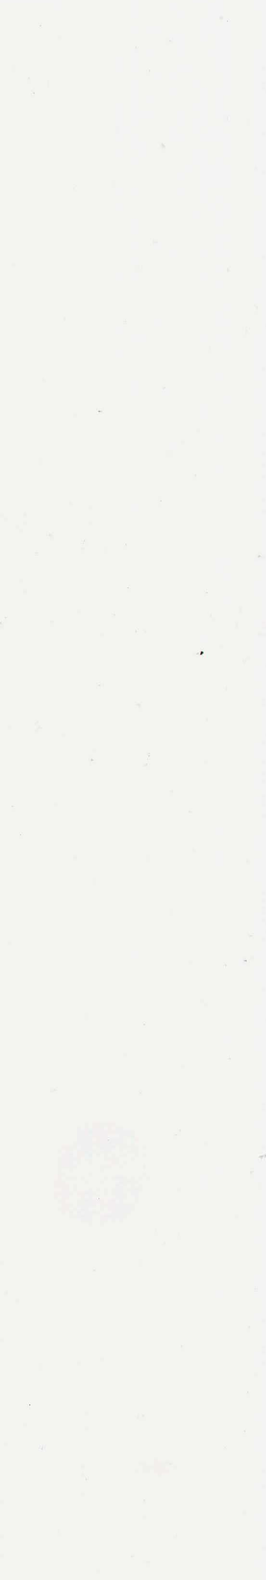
{"staining": {"intensity": "negative", "quantity": "none", "location": "none"}, "tissue": "adipose tissue", "cell_type": "Adipocytes", "image_type": "normal", "snomed": [{"axis": "morphology", "description": "Normal tissue, NOS"}, {"axis": "topography", "description": "Vascular tissue"}], "caption": "The photomicrograph reveals no significant staining in adipocytes of adipose tissue.", "gene": "CFI", "patient": {"sex": "male", "age": 41}}